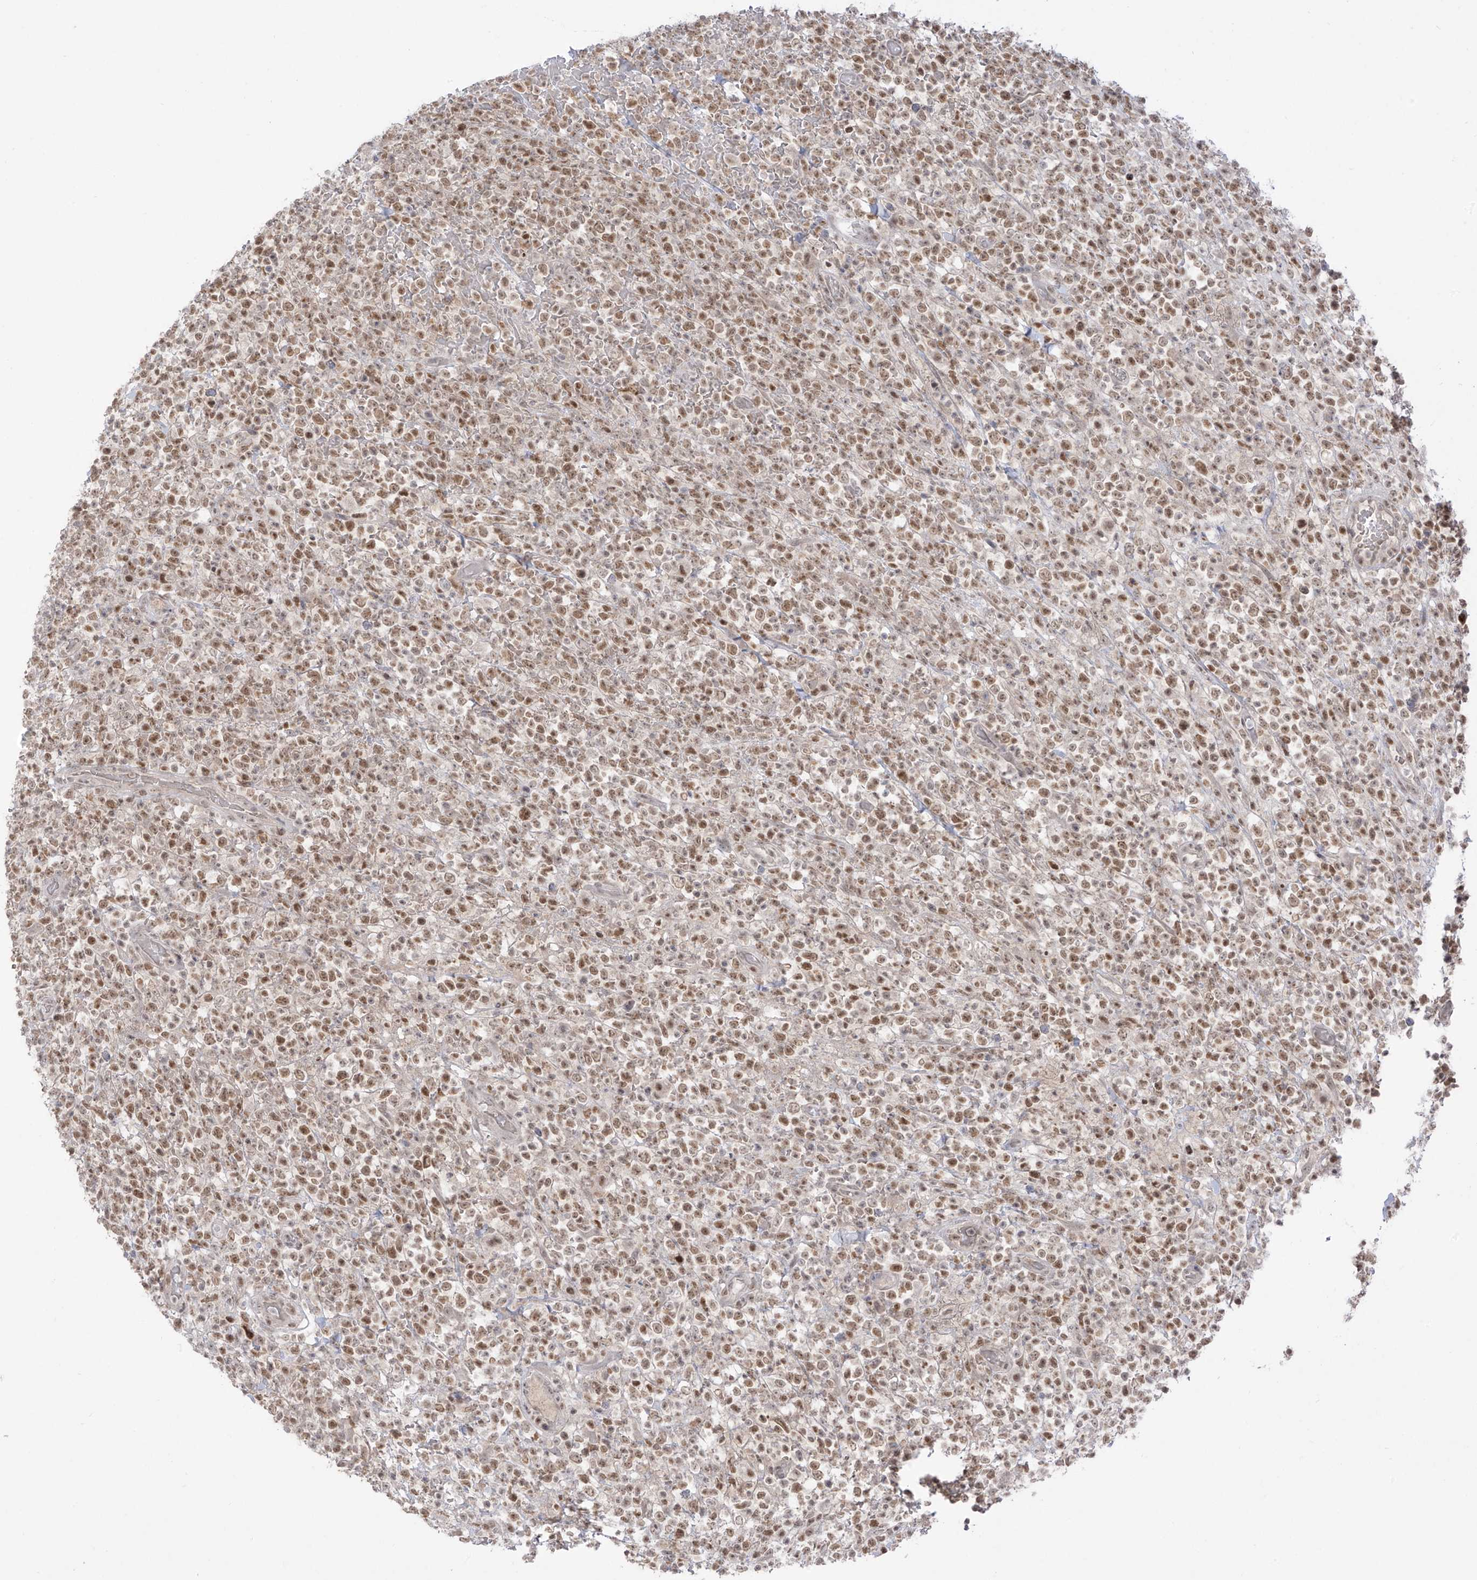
{"staining": {"intensity": "moderate", "quantity": ">75%", "location": "nuclear"}, "tissue": "lymphoma", "cell_type": "Tumor cells", "image_type": "cancer", "snomed": [{"axis": "morphology", "description": "Malignant lymphoma, non-Hodgkin's type, High grade"}, {"axis": "topography", "description": "Colon"}], "caption": "An immunohistochemistry histopathology image of neoplastic tissue is shown. Protein staining in brown highlights moderate nuclear positivity in lymphoma within tumor cells.", "gene": "OGT", "patient": {"sex": "female", "age": 53}}